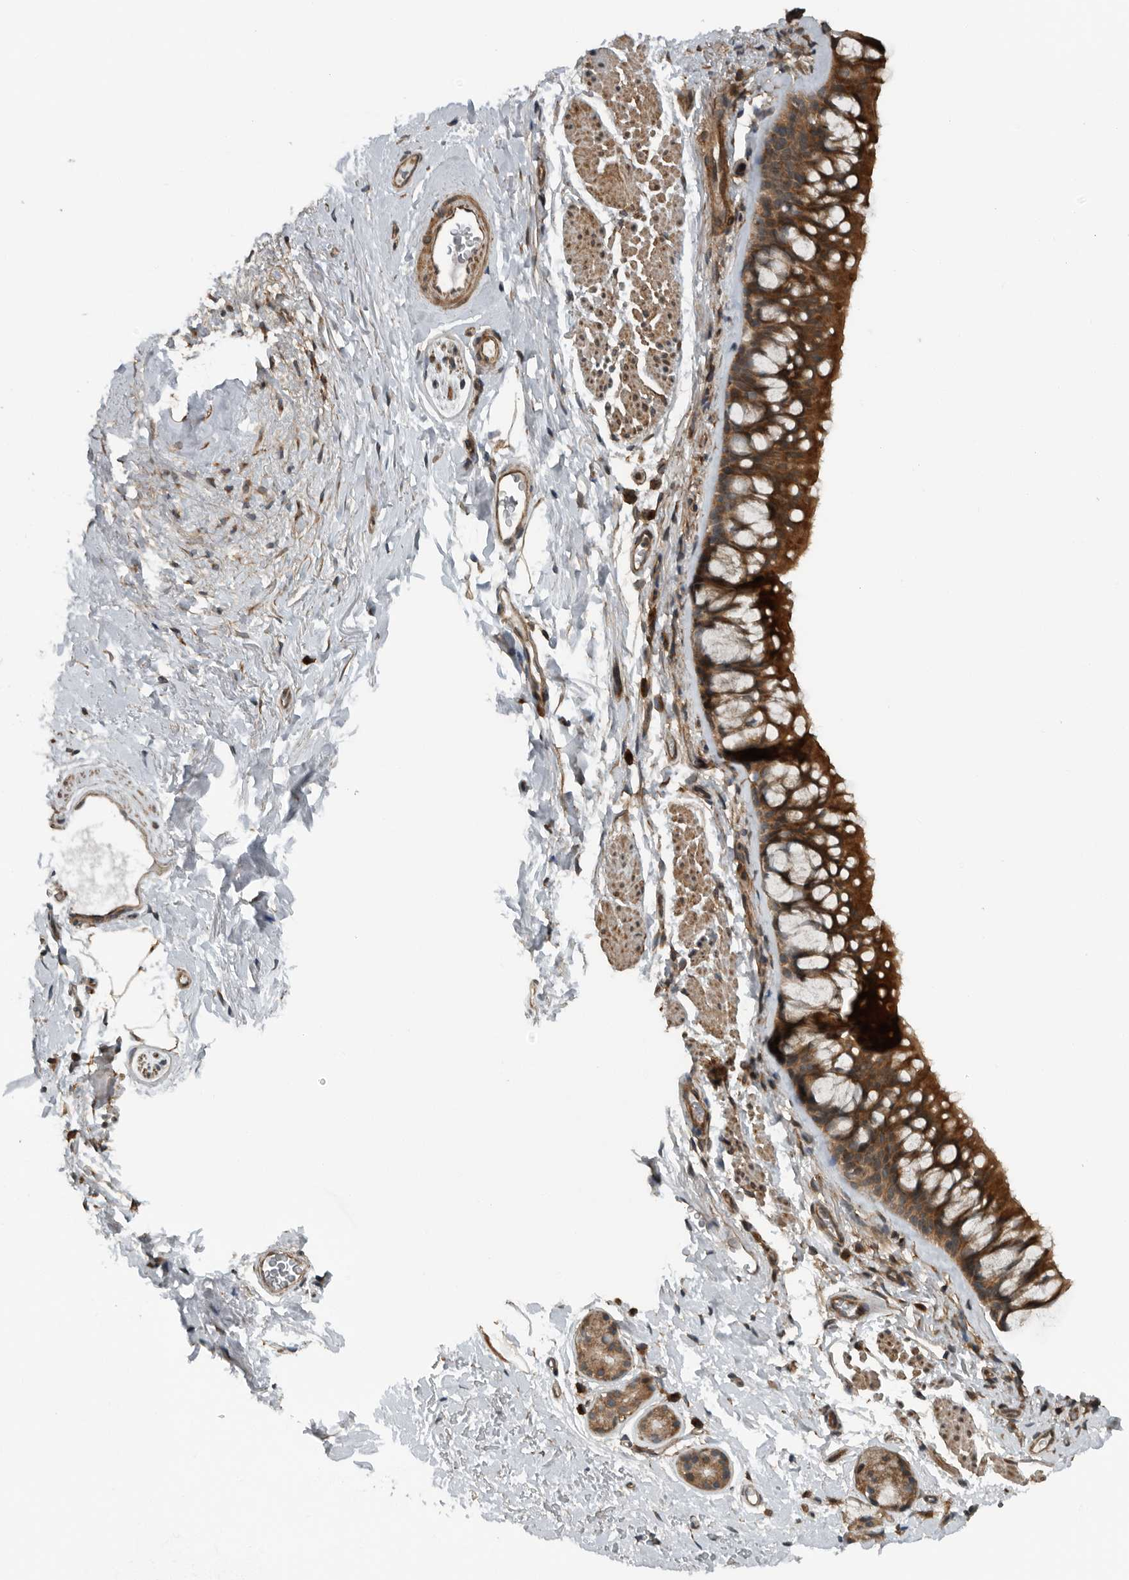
{"staining": {"intensity": "moderate", "quantity": ">75%", "location": "cytoplasmic/membranous"}, "tissue": "bronchus", "cell_type": "Respiratory epithelial cells", "image_type": "normal", "snomed": [{"axis": "morphology", "description": "Normal tissue, NOS"}, {"axis": "topography", "description": "Cartilage tissue"}, {"axis": "topography", "description": "Bronchus"}], "caption": "Moderate cytoplasmic/membranous expression is identified in approximately >75% of respiratory epithelial cells in benign bronchus.", "gene": "AMFR", "patient": {"sex": "female", "age": 53}}